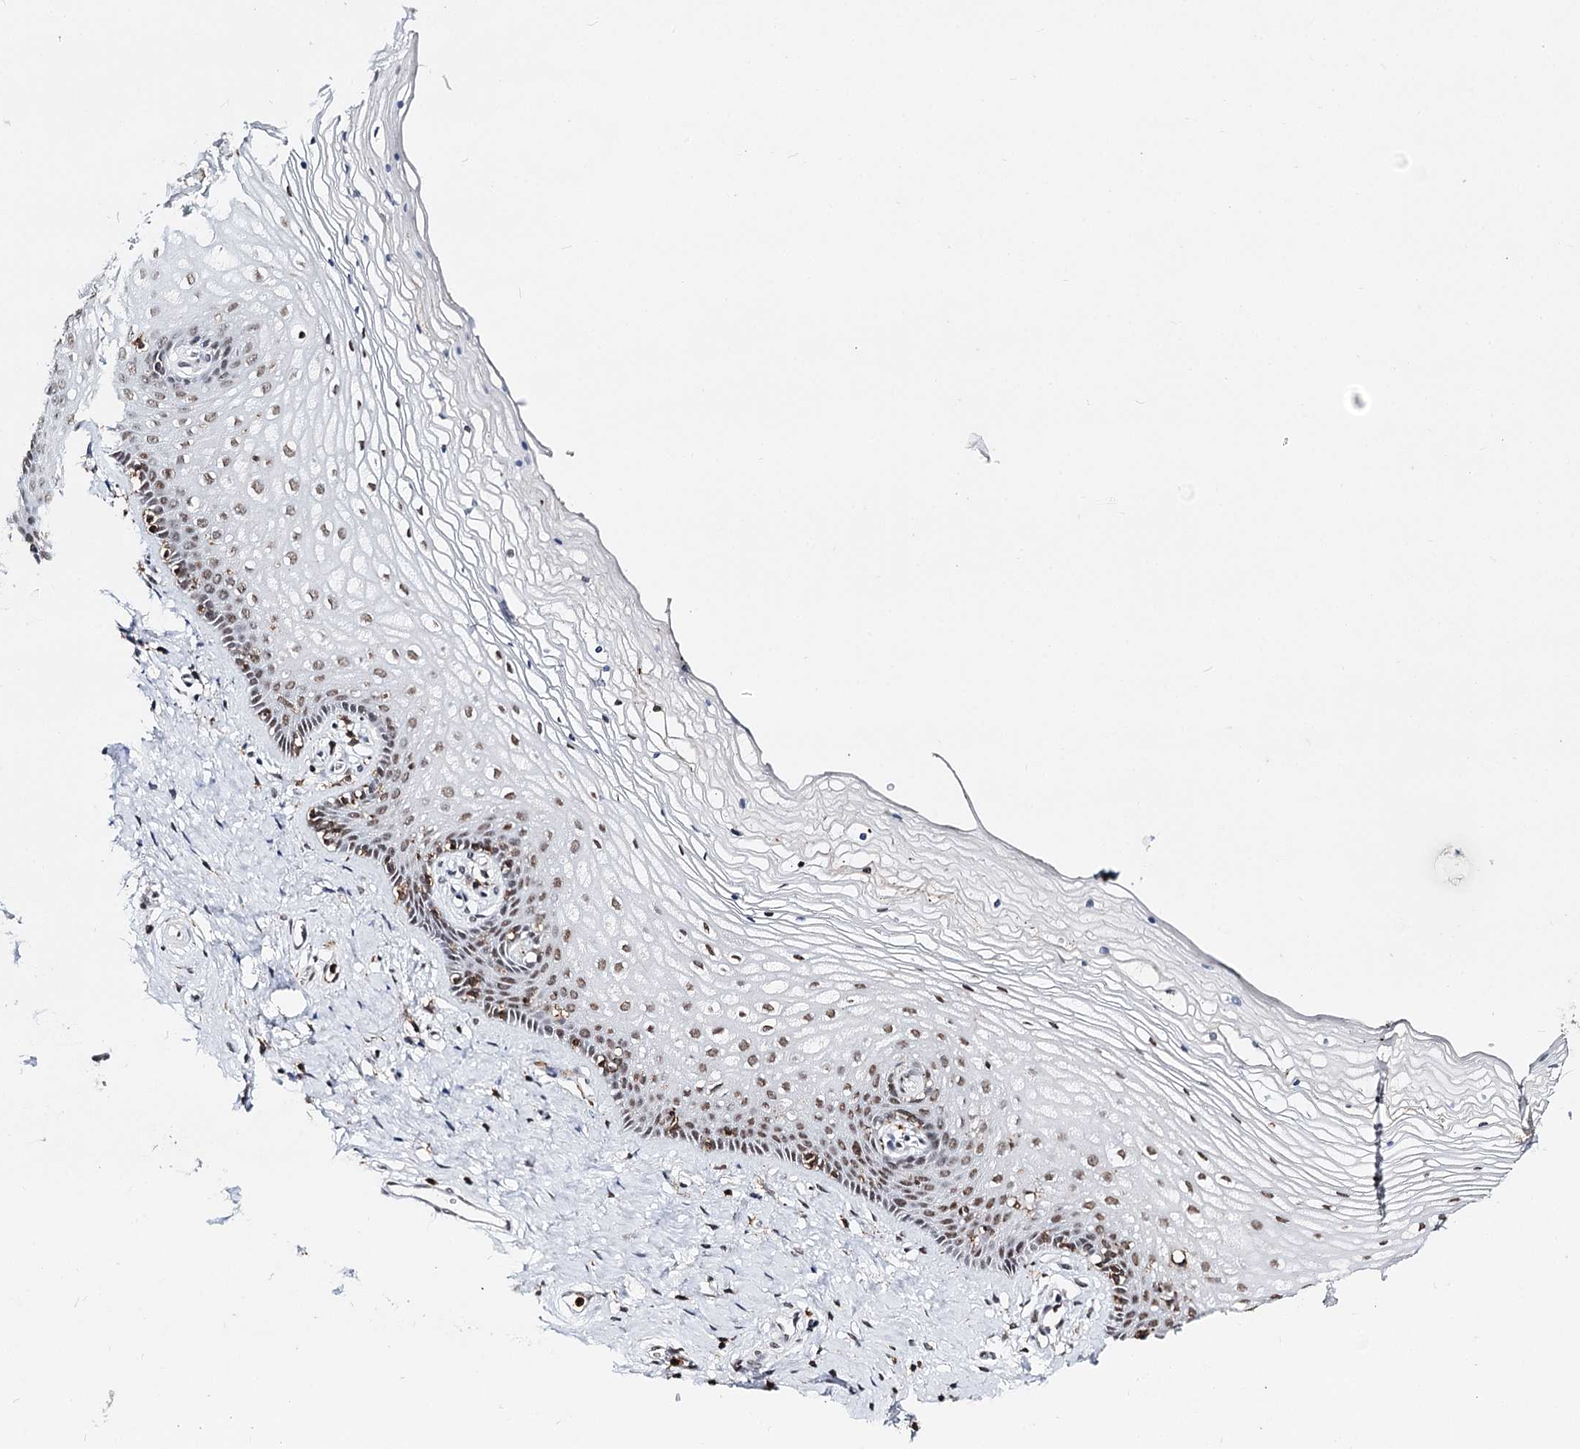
{"staining": {"intensity": "weak", "quantity": "25%-75%", "location": "nuclear"}, "tissue": "vagina", "cell_type": "Squamous epithelial cells", "image_type": "normal", "snomed": [{"axis": "morphology", "description": "Normal tissue, NOS"}, {"axis": "topography", "description": "Vagina"}], "caption": "IHC image of normal vagina: human vagina stained using IHC shows low levels of weak protein expression localized specifically in the nuclear of squamous epithelial cells, appearing as a nuclear brown color.", "gene": "BARD1", "patient": {"sex": "female", "age": 46}}